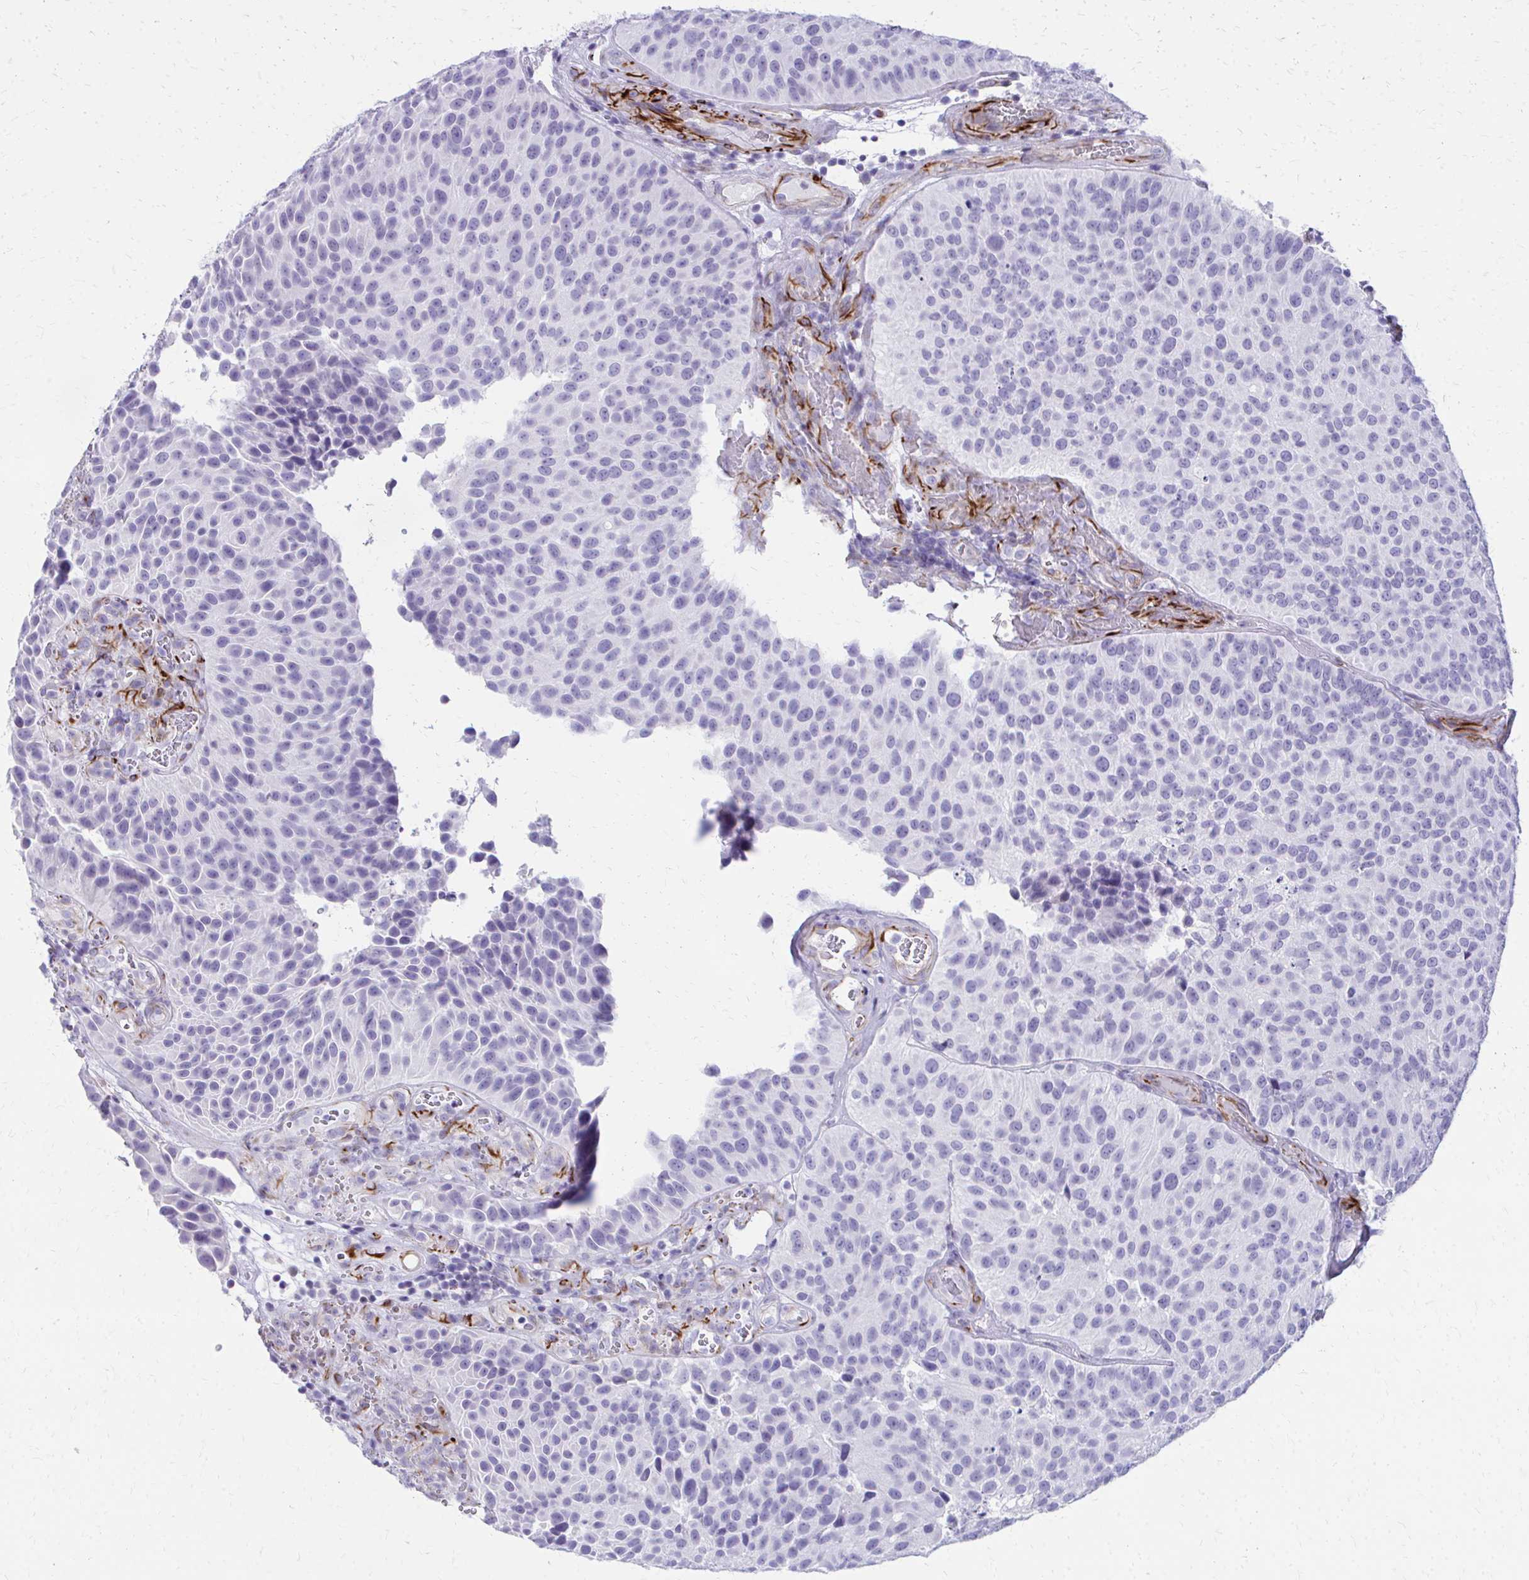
{"staining": {"intensity": "negative", "quantity": "none", "location": "none"}, "tissue": "urothelial cancer", "cell_type": "Tumor cells", "image_type": "cancer", "snomed": [{"axis": "morphology", "description": "Urothelial carcinoma, Low grade"}, {"axis": "topography", "description": "Urinary bladder"}], "caption": "An immunohistochemistry (IHC) image of urothelial cancer is shown. There is no staining in tumor cells of urothelial cancer.", "gene": "TRIM6", "patient": {"sex": "male", "age": 76}}